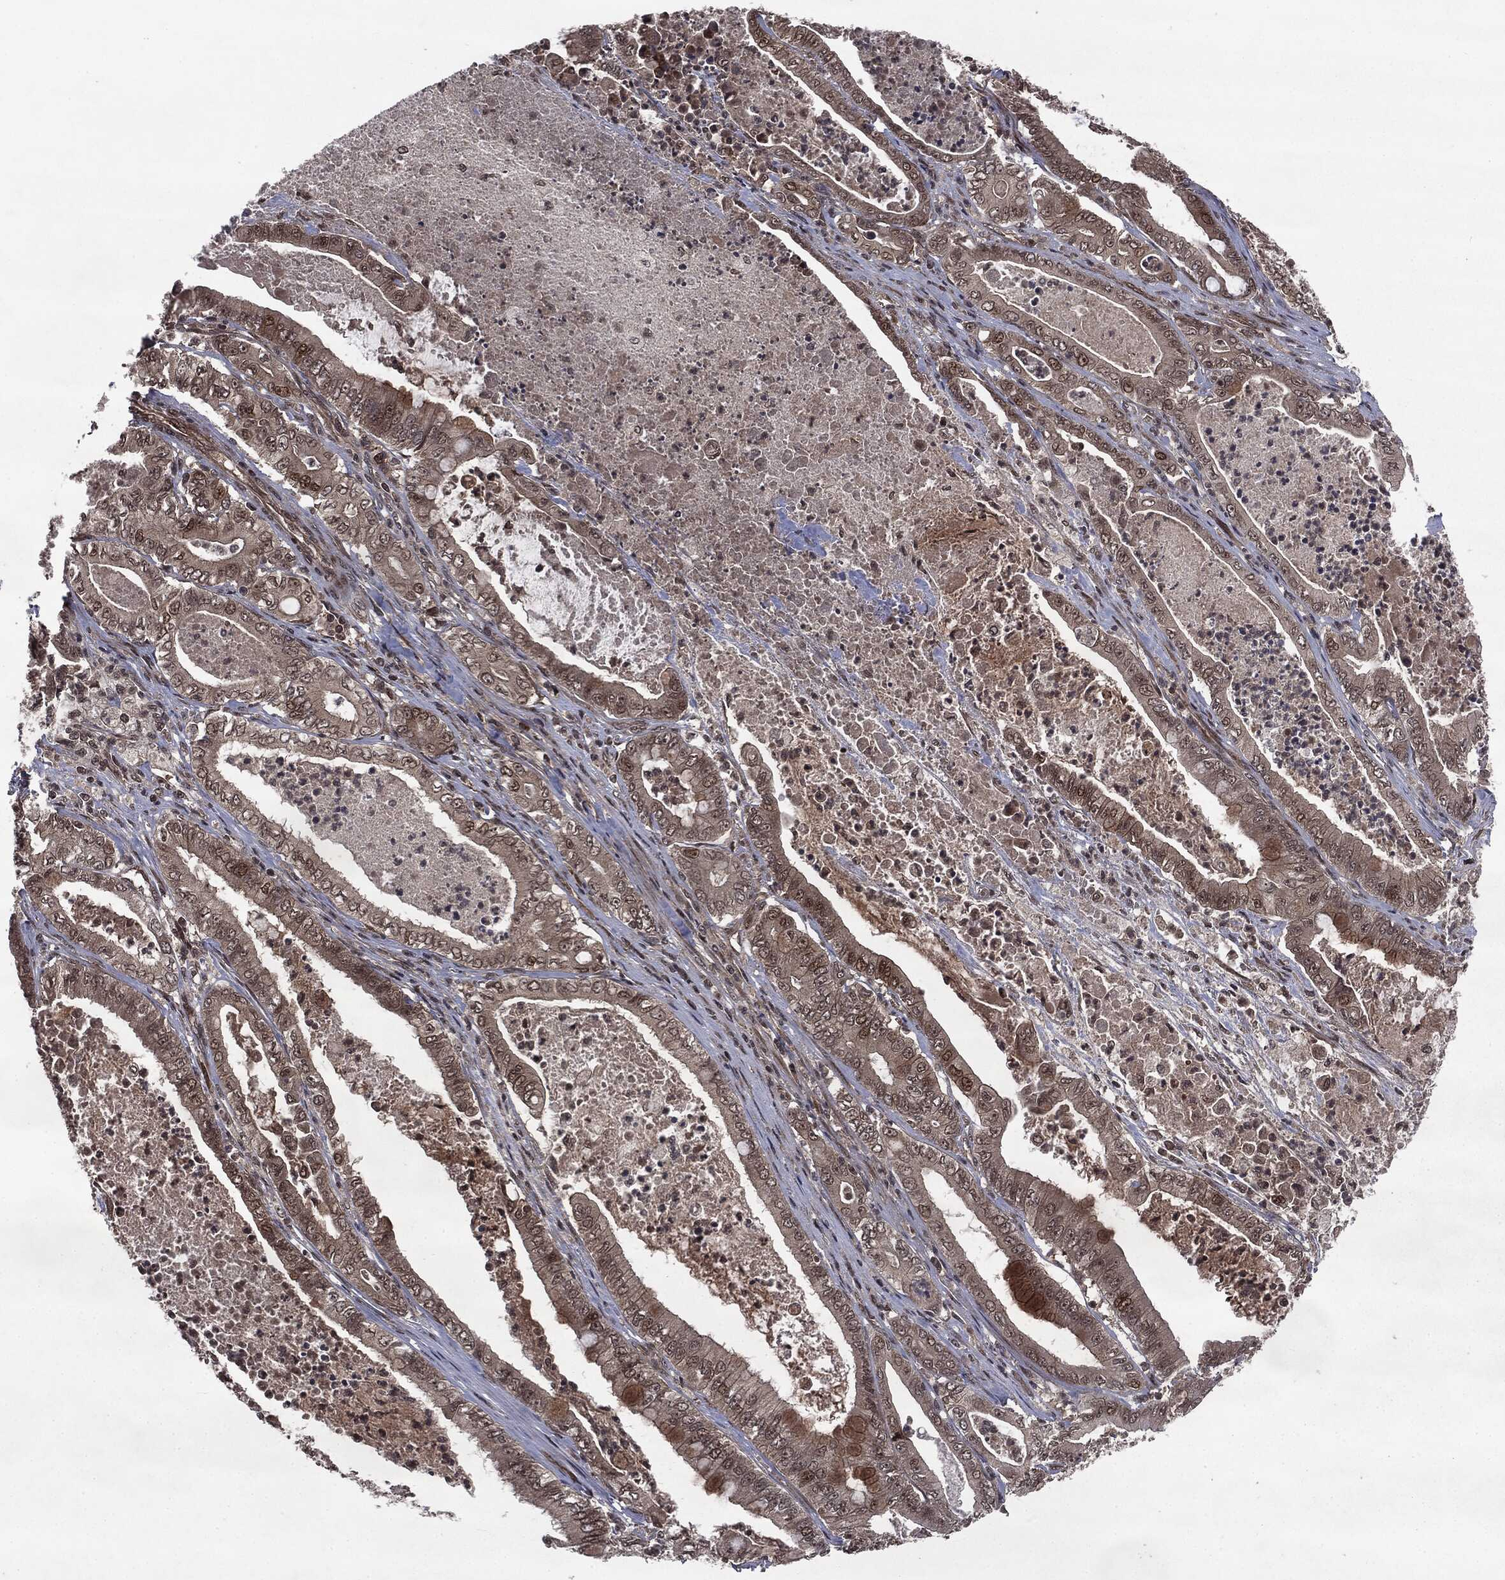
{"staining": {"intensity": "moderate", "quantity": "25%-75%", "location": "cytoplasmic/membranous,nuclear"}, "tissue": "pancreatic cancer", "cell_type": "Tumor cells", "image_type": "cancer", "snomed": [{"axis": "morphology", "description": "Adenocarcinoma, NOS"}, {"axis": "topography", "description": "Pancreas"}], "caption": "Brown immunohistochemical staining in human pancreatic cancer displays moderate cytoplasmic/membranous and nuclear staining in approximately 25%-75% of tumor cells. (DAB (3,3'-diaminobenzidine) = brown stain, brightfield microscopy at high magnification).", "gene": "STAU2", "patient": {"sex": "male", "age": 71}}